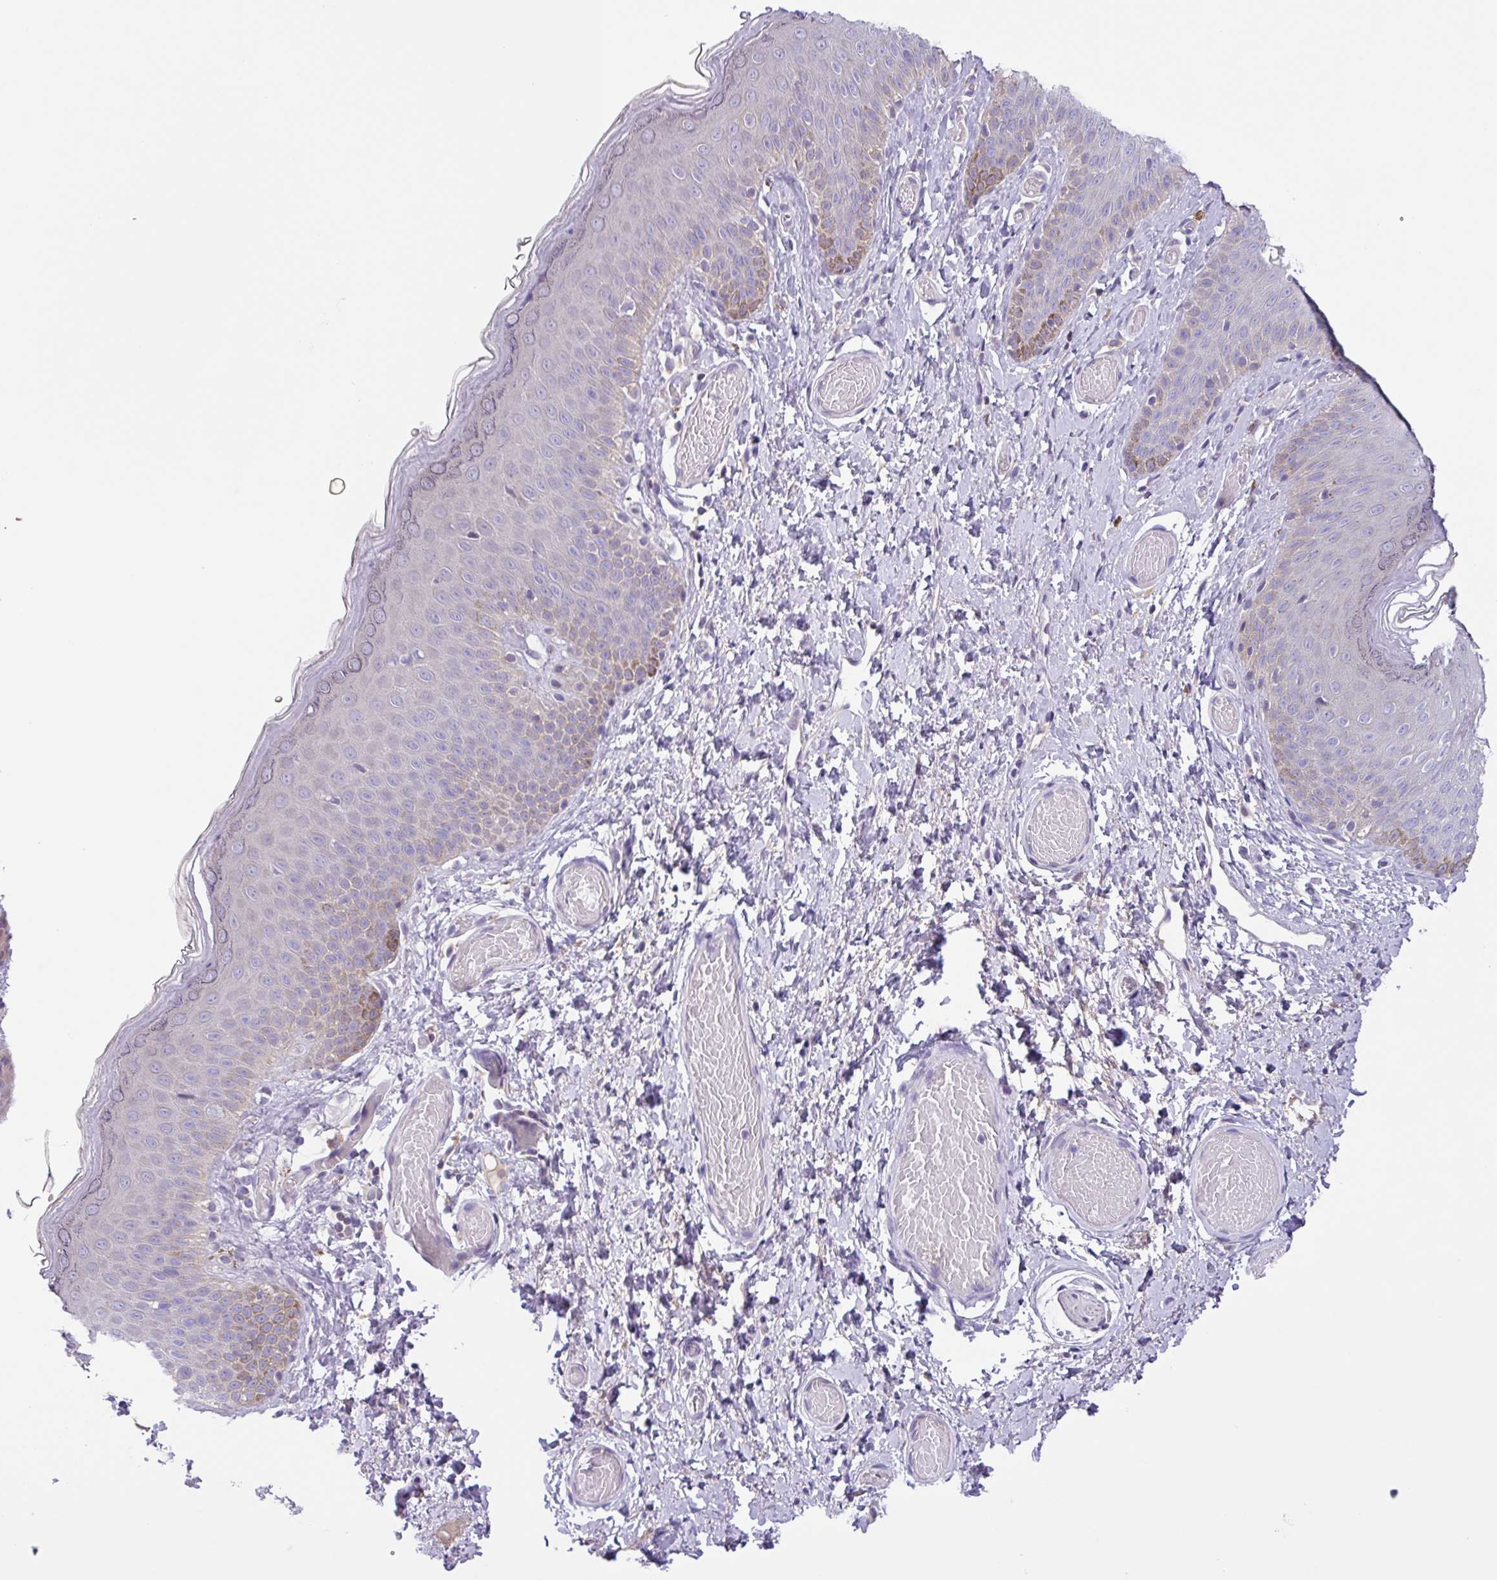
{"staining": {"intensity": "moderate", "quantity": "<25%", "location": "cytoplasmic/membranous"}, "tissue": "skin", "cell_type": "Epidermal cells", "image_type": "normal", "snomed": [{"axis": "morphology", "description": "Normal tissue, NOS"}, {"axis": "topography", "description": "Anal"}], "caption": "The image reveals staining of normal skin, revealing moderate cytoplasmic/membranous protein expression (brown color) within epidermal cells.", "gene": "SFTPB", "patient": {"sex": "female", "age": 40}}